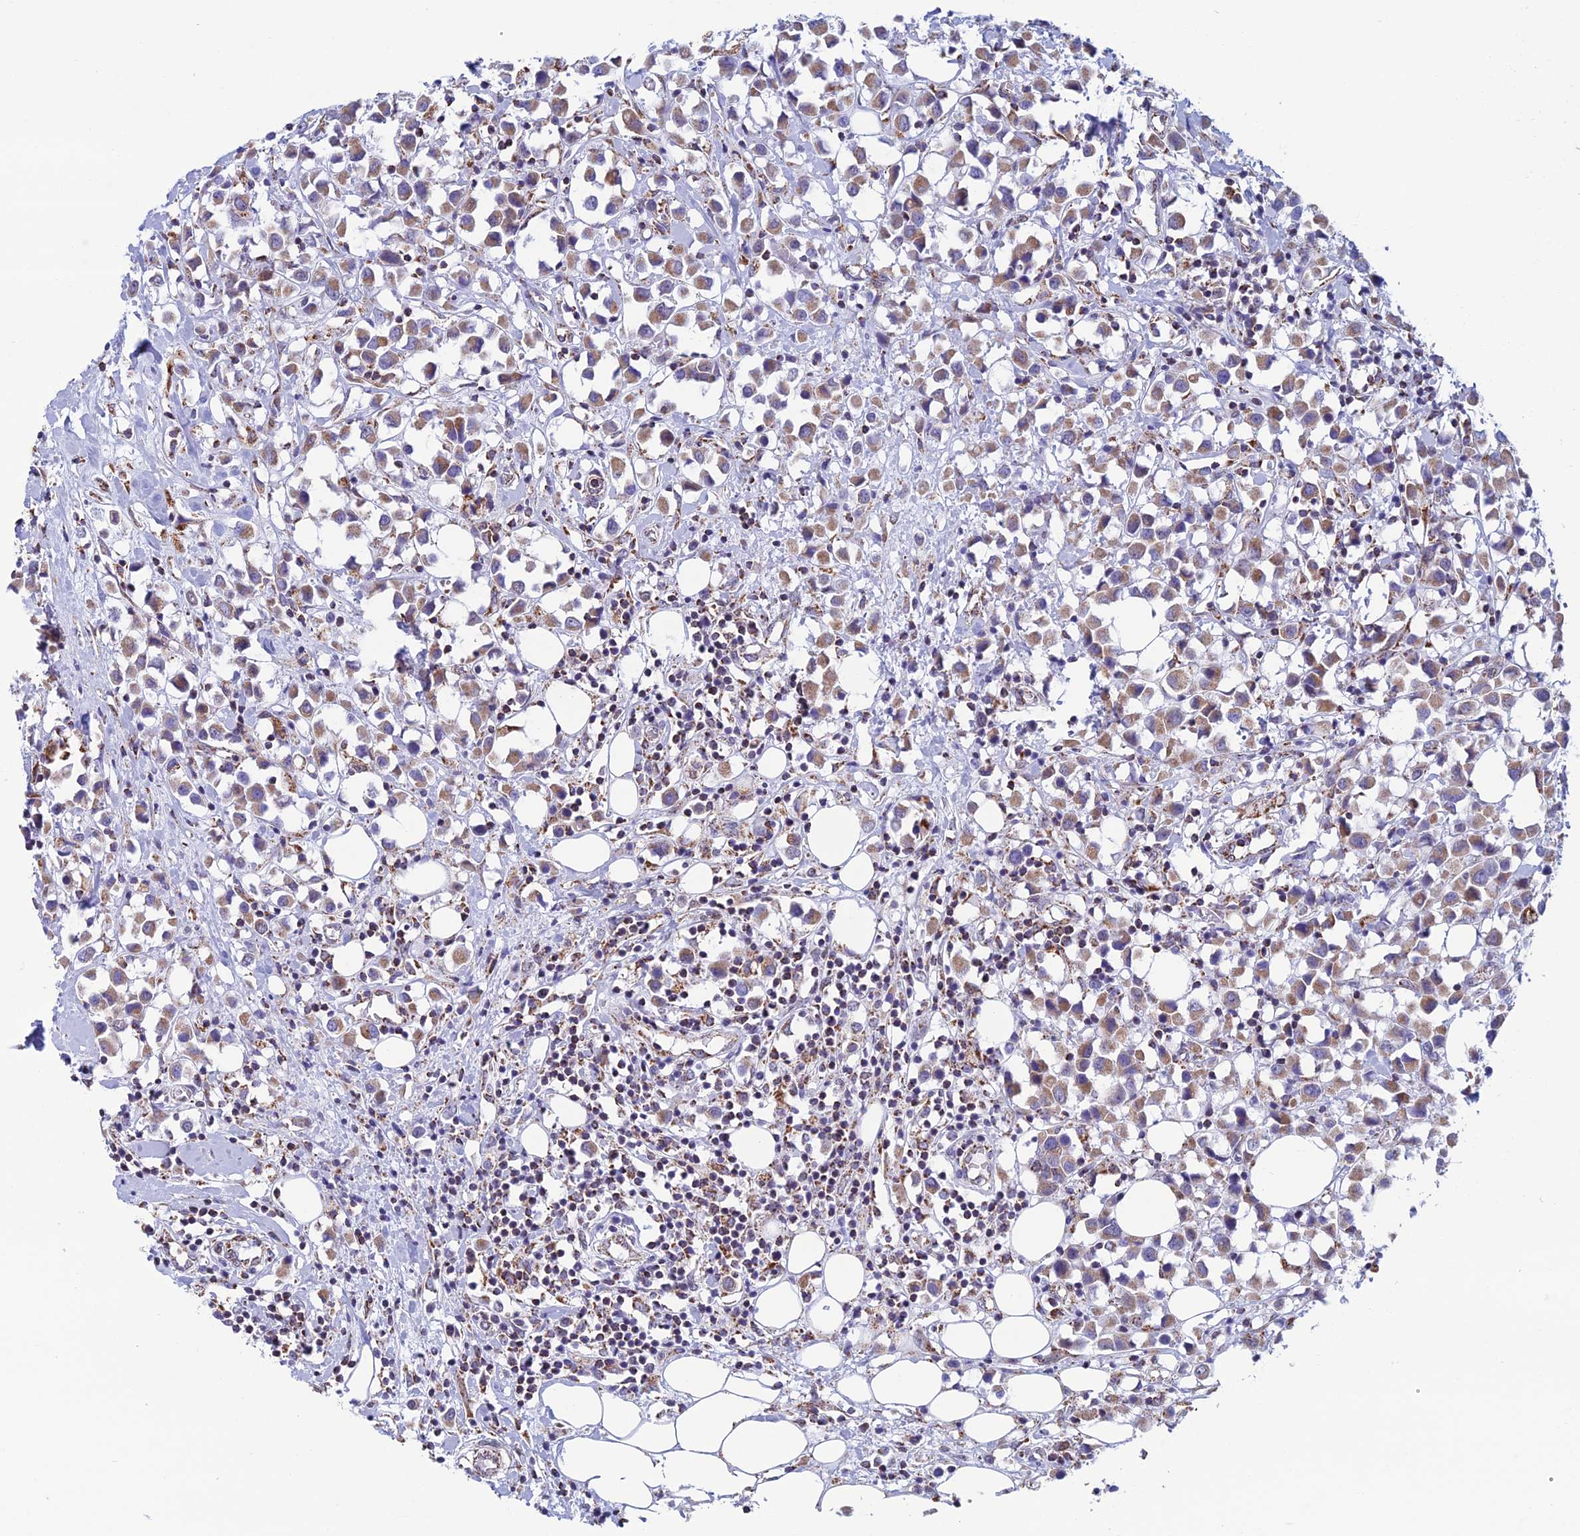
{"staining": {"intensity": "moderate", "quantity": ">75%", "location": "cytoplasmic/membranous"}, "tissue": "breast cancer", "cell_type": "Tumor cells", "image_type": "cancer", "snomed": [{"axis": "morphology", "description": "Duct carcinoma"}, {"axis": "topography", "description": "Breast"}], "caption": "IHC histopathology image of human breast cancer (intraductal carcinoma) stained for a protein (brown), which displays medium levels of moderate cytoplasmic/membranous staining in approximately >75% of tumor cells.", "gene": "ZNG1B", "patient": {"sex": "female", "age": 61}}